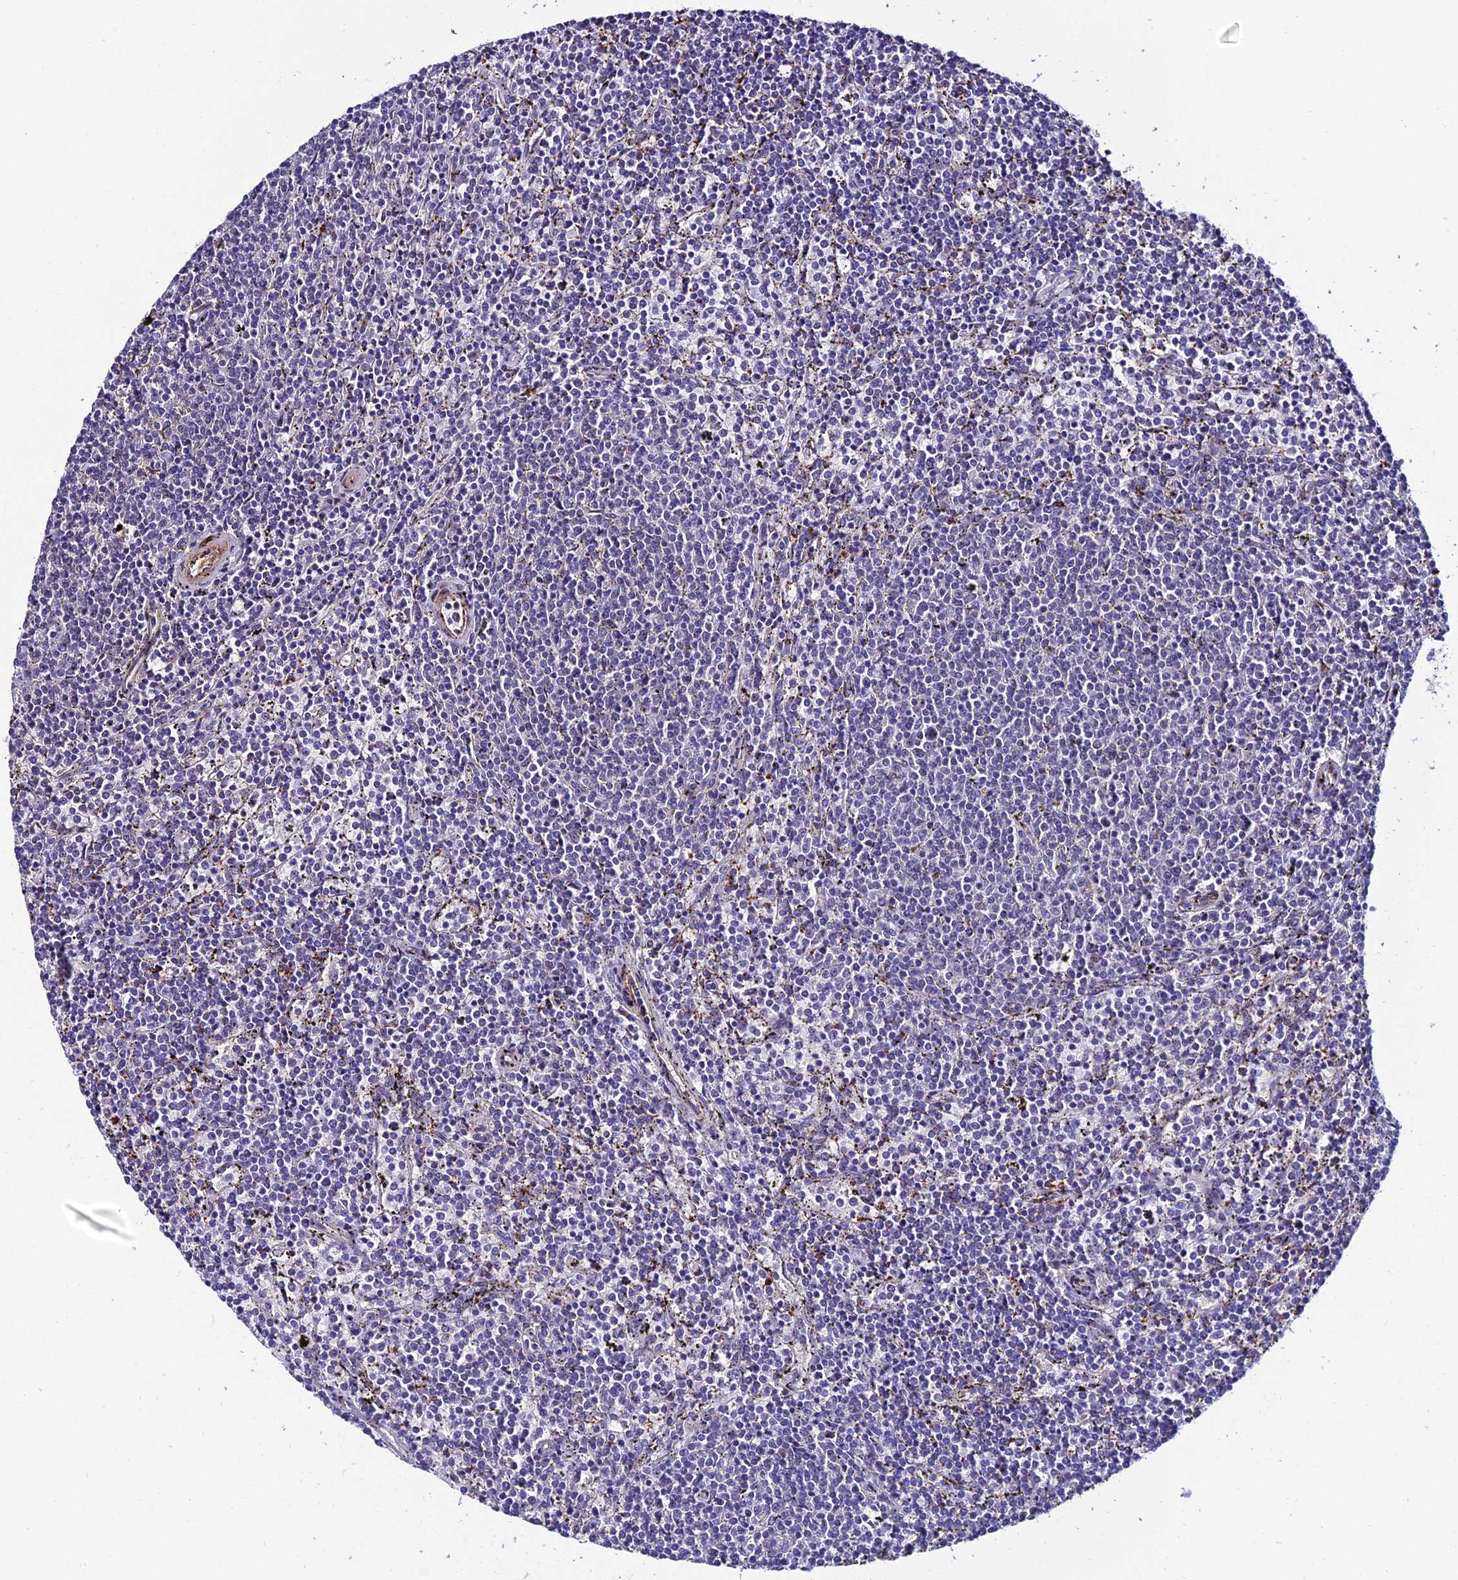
{"staining": {"intensity": "negative", "quantity": "none", "location": "none"}, "tissue": "lymphoma", "cell_type": "Tumor cells", "image_type": "cancer", "snomed": [{"axis": "morphology", "description": "Malignant lymphoma, non-Hodgkin's type, Low grade"}, {"axis": "topography", "description": "Spleen"}], "caption": "High magnification brightfield microscopy of lymphoma stained with DAB (brown) and counterstained with hematoxylin (blue): tumor cells show no significant positivity.", "gene": "SYT15", "patient": {"sex": "female", "age": 50}}